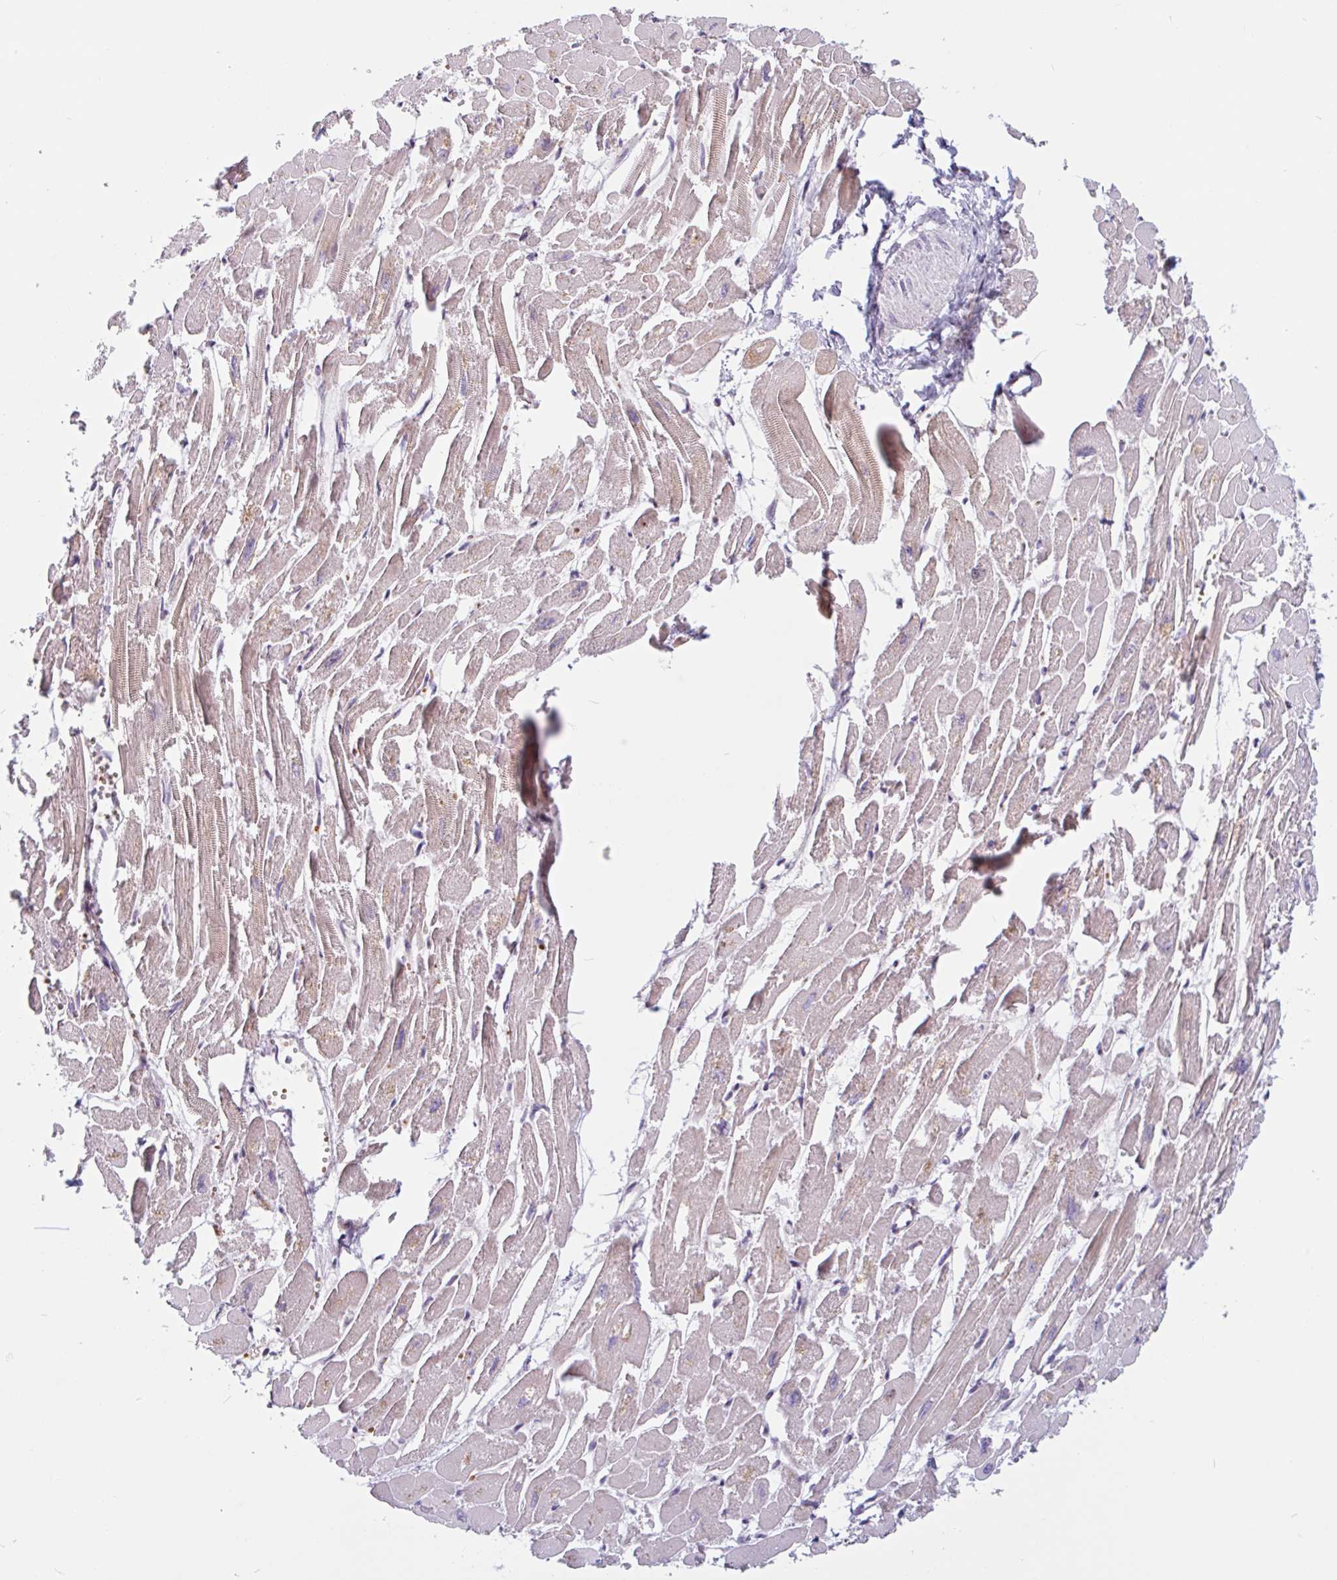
{"staining": {"intensity": "moderate", "quantity": "25%-75%", "location": "cytoplasmic/membranous"}, "tissue": "heart muscle", "cell_type": "Cardiomyocytes", "image_type": "normal", "snomed": [{"axis": "morphology", "description": "Normal tissue, NOS"}, {"axis": "topography", "description": "Heart"}], "caption": "Immunohistochemical staining of normal human heart muscle reveals moderate cytoplasmic/membranous protein staining in about 25%-75% of cardiomyocytes.", "gene": "TMEM119", "patient": {"sex": "male", "age": 54}}